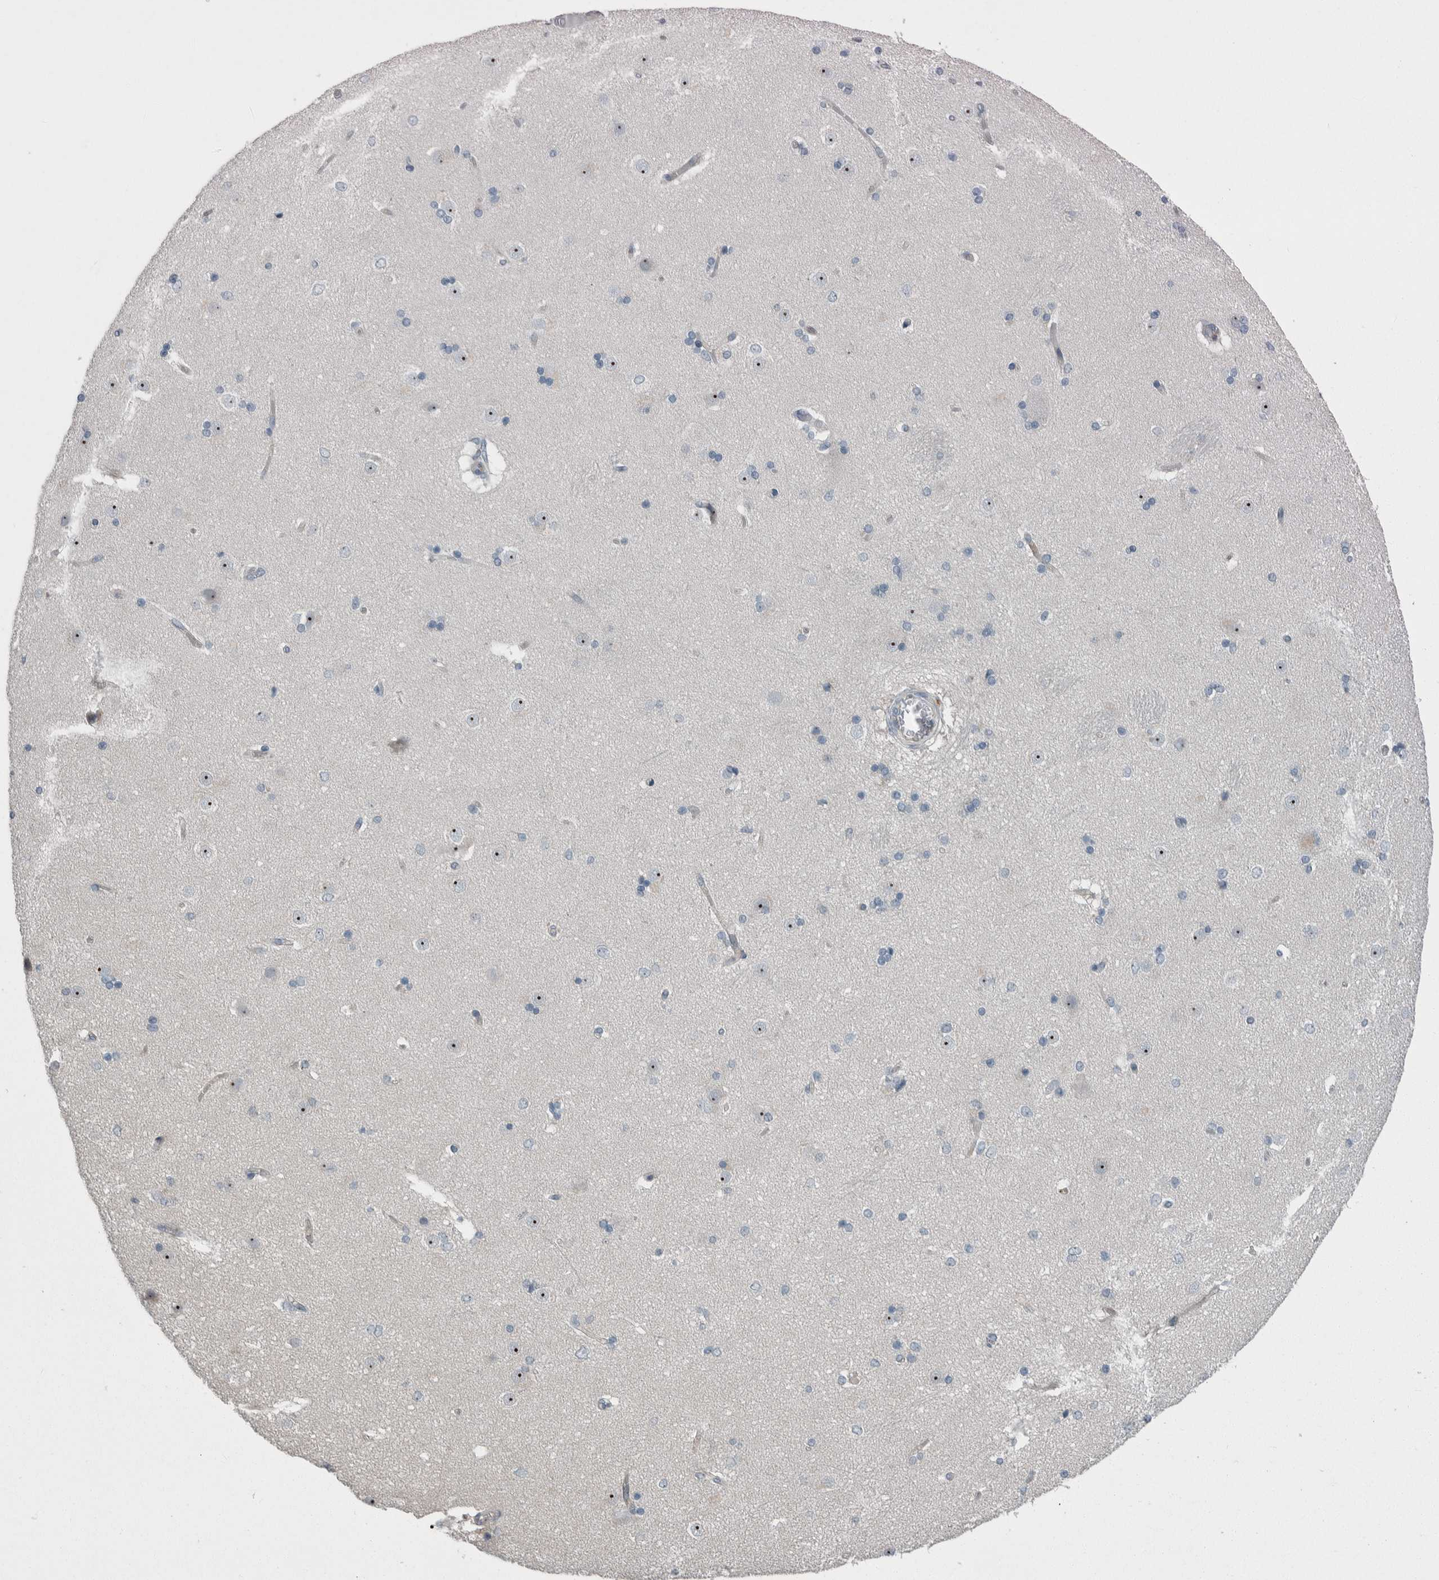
{"staining": {"intensity": "negative", "quantity": "none", "location": "none"}, "tissue": "caudate", "cell_type": "Glial cells", "image_type": "normal", "snomed": [{"axis": "morphology", "description": "Normal tissue, NOS"}, {"axis": "topography", "description": "Lateral ventricle wall"}], "caption": "Glial cells show no significant protein expression in normal caudate. Nuclei are stained in blue.", "gene": "USP25", "patient": {"sex": "female", "age": 19}}